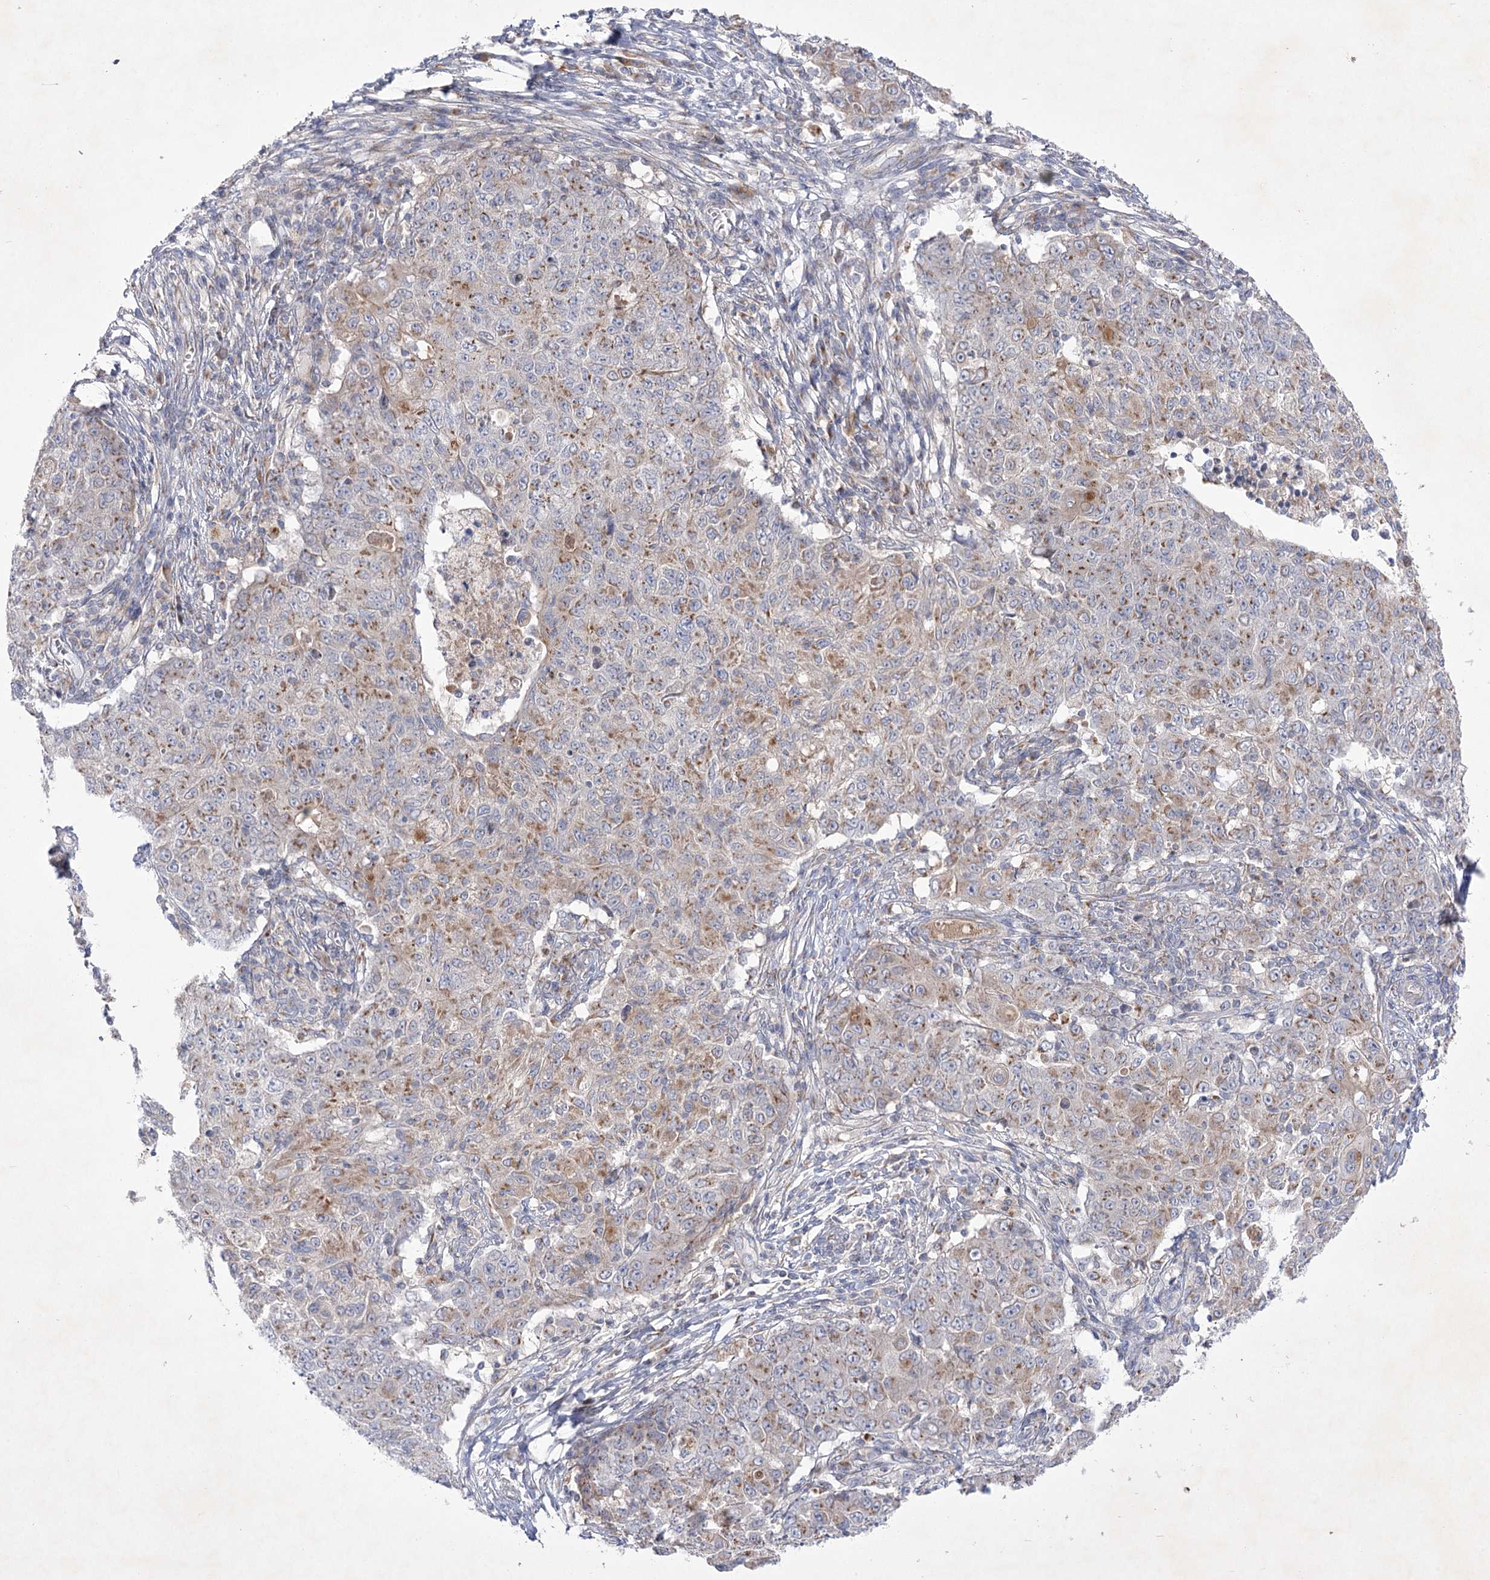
{"staining": {"intensity": "moderate", "quantity": ">75%", "location": "cytoplasmic/membranous"}, "tissue": "ovarian cancer", "cell_type": "Tumor cells", "image_type": "cancer", "snomed": [{"axis": "morphology", "description": "Carcinoma, endometroid"}, {"axis": "topography", "description": "Ovary"}], "caption": "This histopathology image shows IHC staining of human ovarian endometroid carcinoma, with medium moderate cytoplasmic/membranous staining in about >75% of tumor cells.", "gene": "GBF1", "patient": {"sex": "female", "age": 42}}